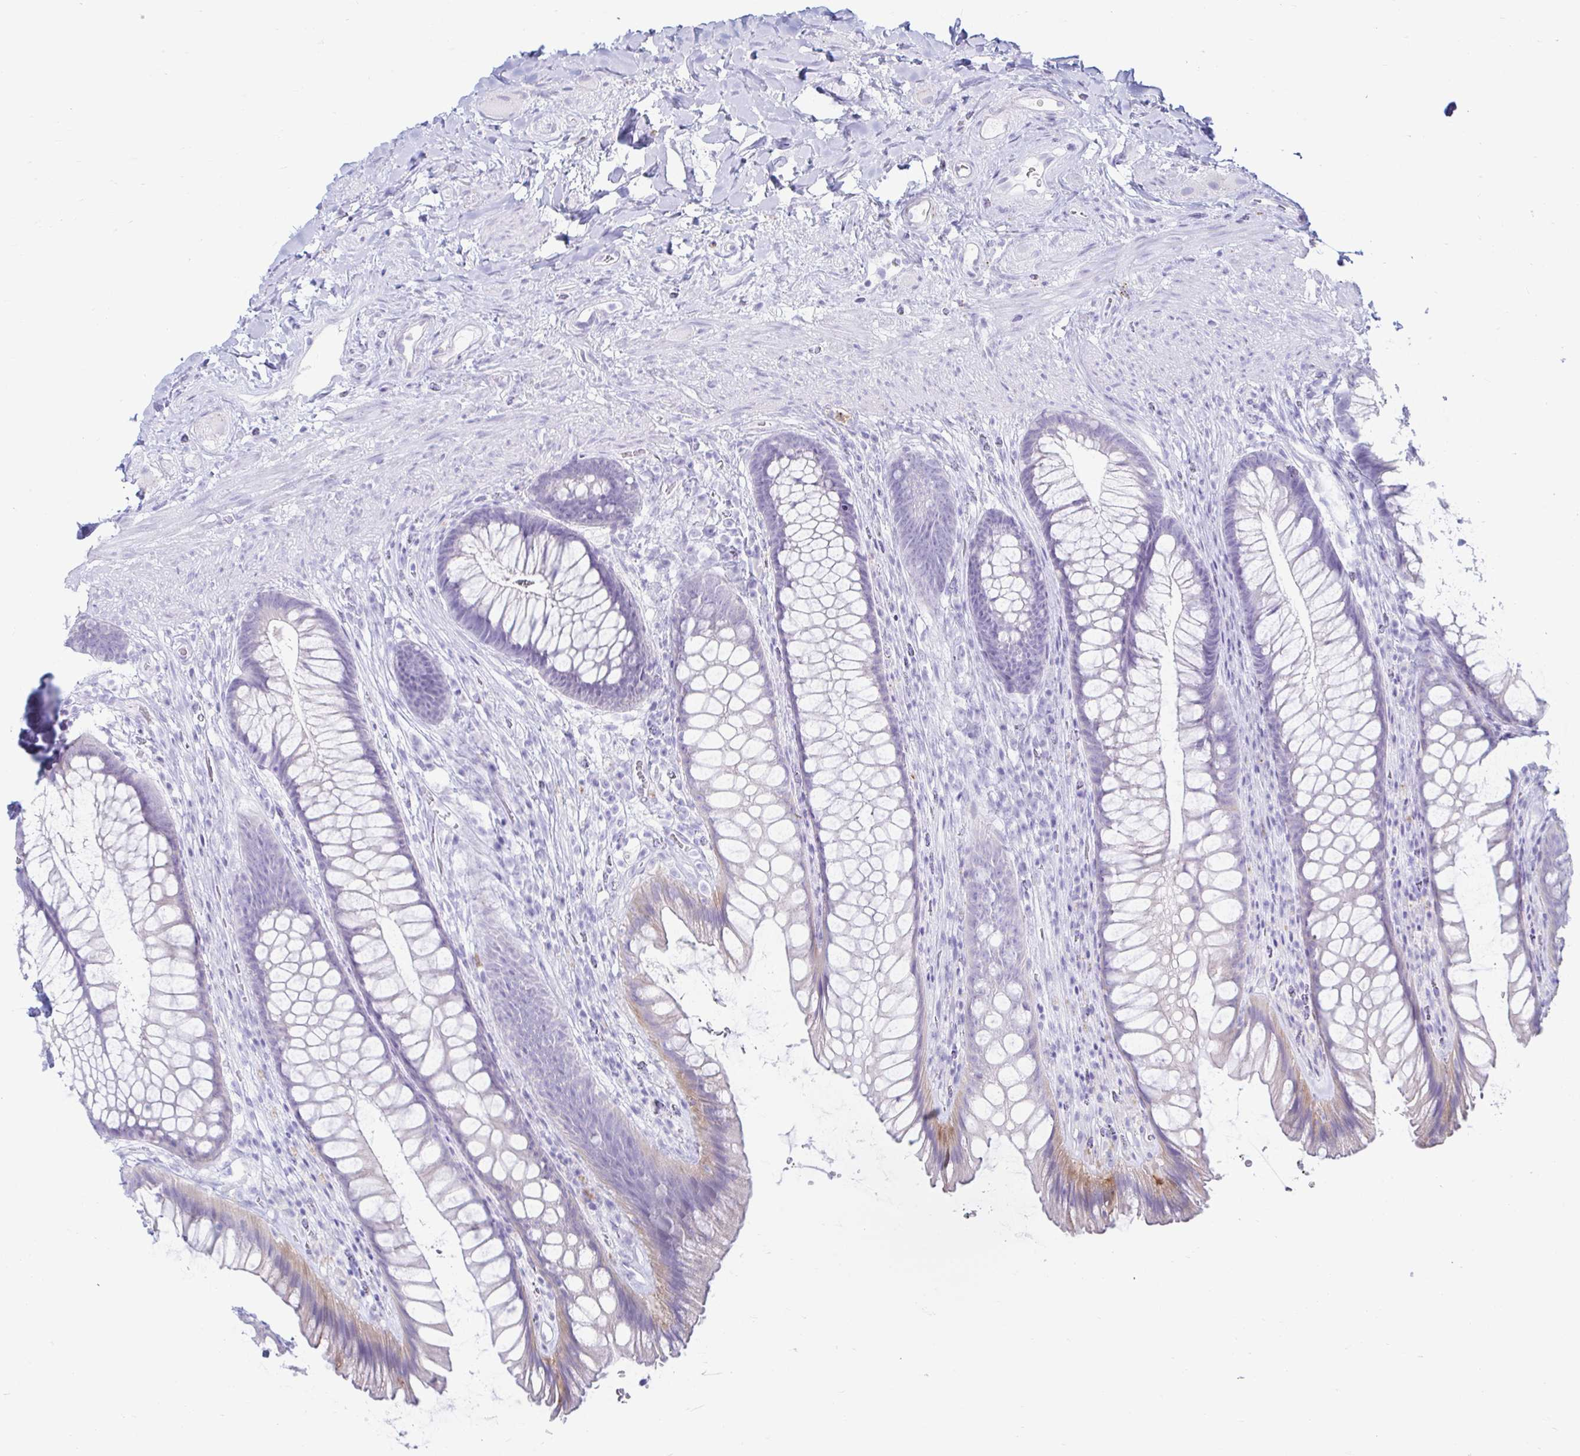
{"staining": {"intensity": "weak", "quantity": "<25%", "location": "cytoplasmic/membranous"}, "tissue": "rectum", "cell_type": "Glandular cells", "image_type": "normal", "snomed": [{"axis": "morphology", "description": "Normal tissue, NOS"}, {"axis": "topography", "description": "Rectum"}], "caption": "The image displays no significant staining in glandular cells of rectum. Brightfield microscopy of immunohistochemistry (IHC) stained with DAB (brown) and hematoxylin (blue), captured at high magnification.", "gene": "ERICH6", "patient": {"sex": "male", "age": 53}}